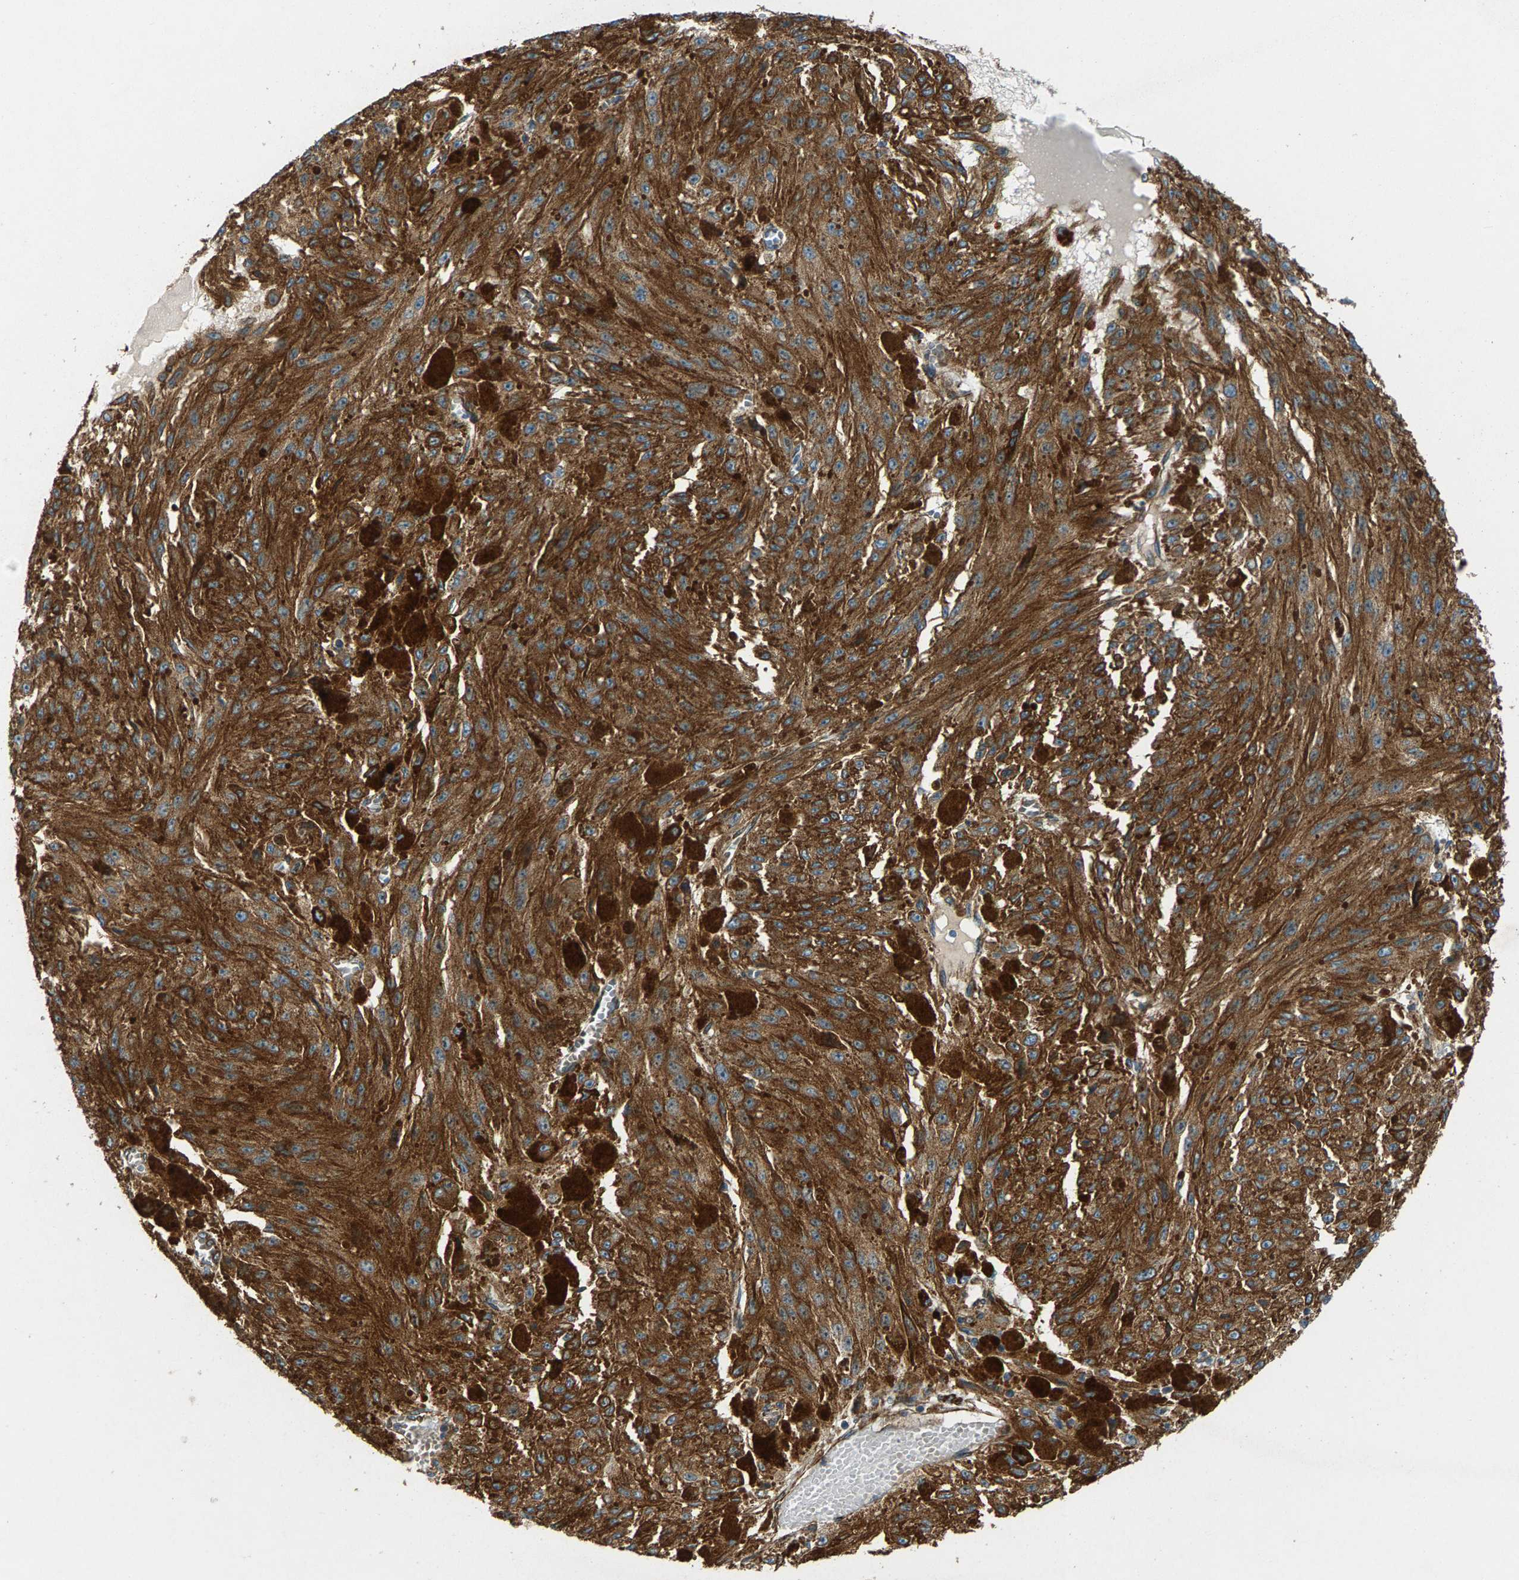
{"staining": {"intensity": "moderate", "quantity": ">75%", "location": "cytoplasmic/membranous"}, "tissue": "melanoma", "cell_type": "Tumor cells", "image_type": "cancer", "snomed": [{"axis": "morphology", "description": "Malignant melanoma, NOS"}, {"axis": "topography", "description": "Other"}], "caption": "Immunohistochemical staining of human melanoma displays moderate cytoplasmic/membranous protein expression in approximately >75% of tumor cells.", "gene": "PDCL", "patient": {"sex": "male", "age": 79}}